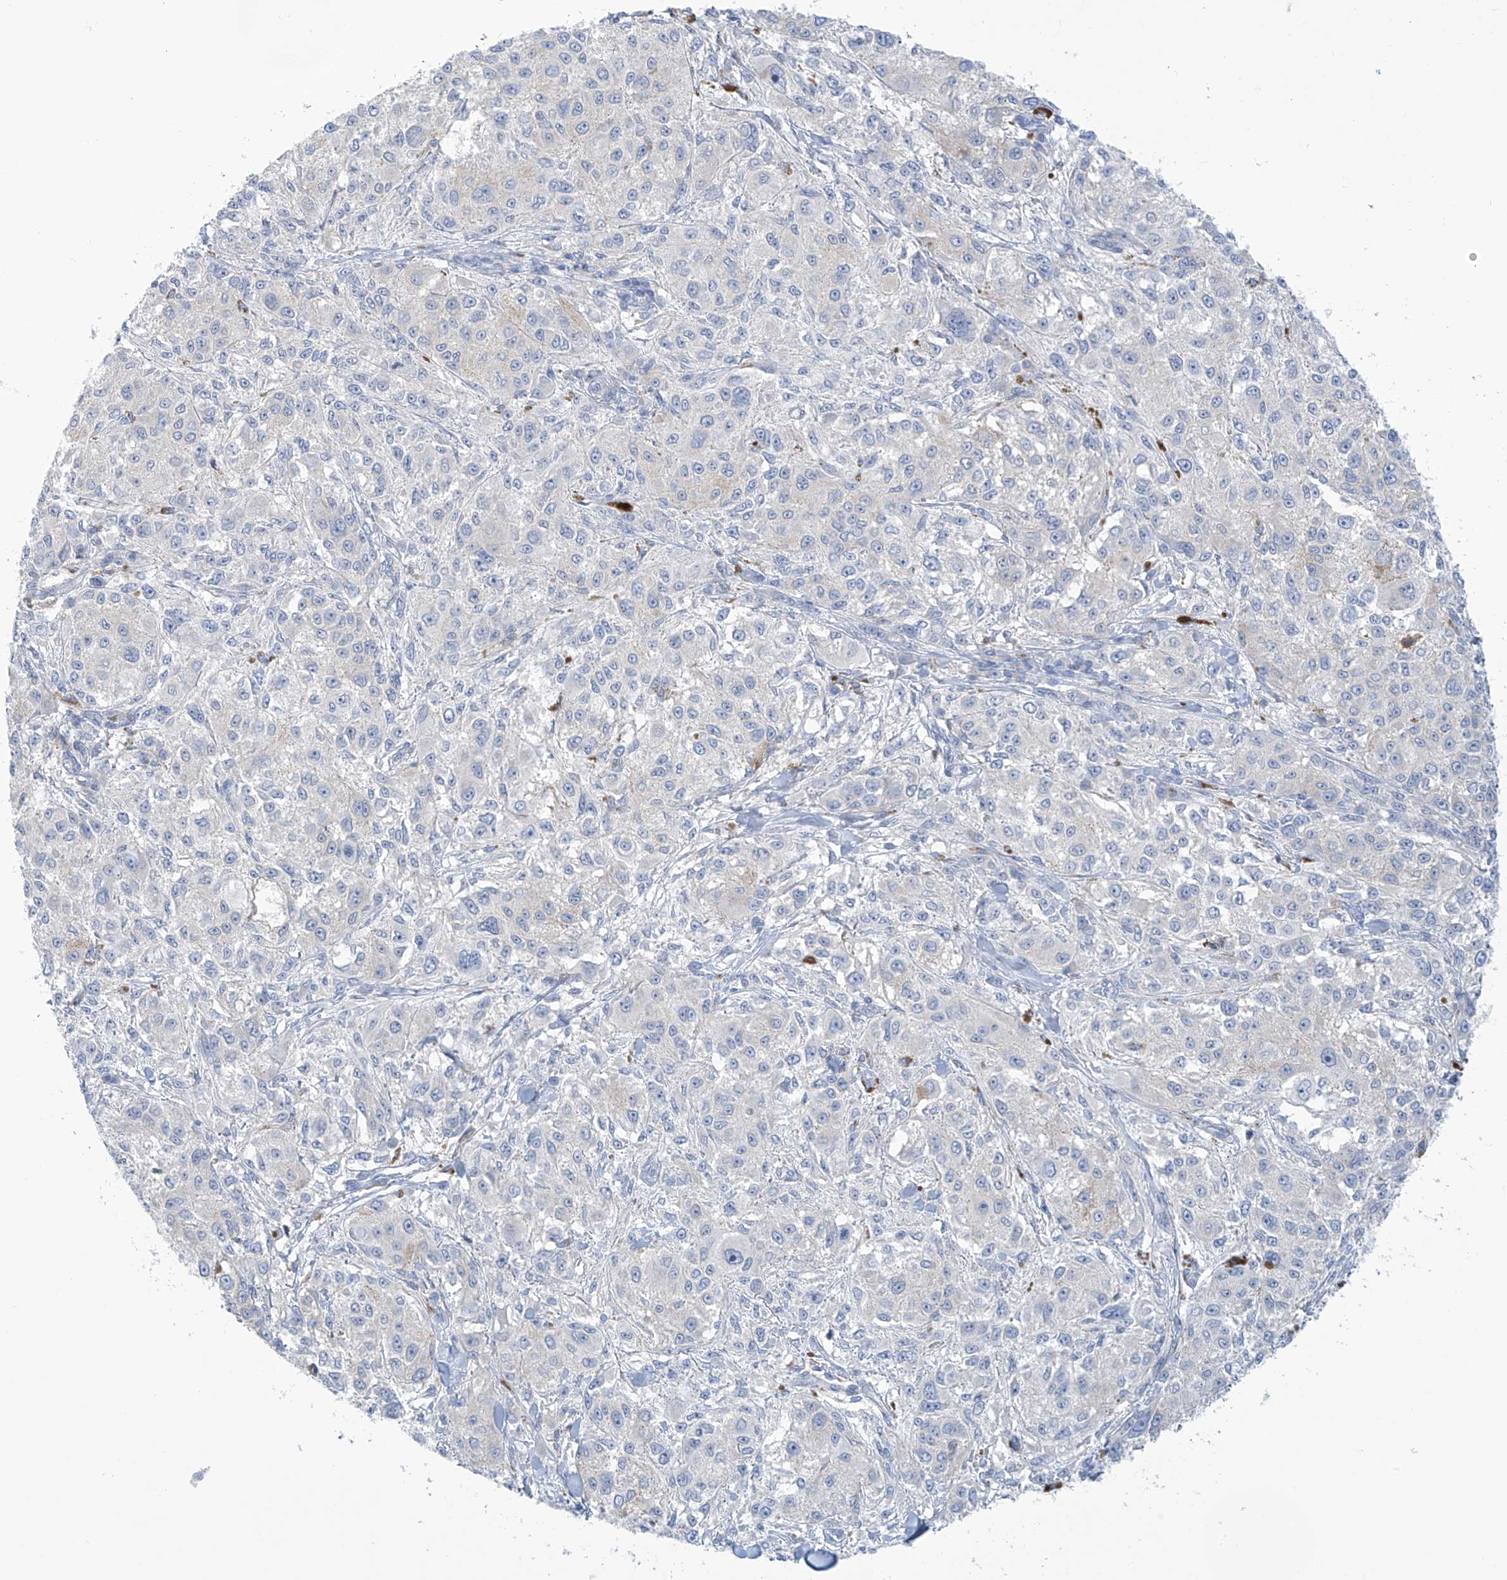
{"staining": {"intensity": "negative", "quantity": "none", "location": "none"}, "tissue": "melanoma", "cell_type": "Tumor cells", "image_type": "cancer", "snomed": [{"axis": "morphology", "description": "Necrosis, NOS"}, {"axis": "morphology", "description": "Malignant melanoma, NOS"}, {"axis": "topography", "description": "Skin"}], "caption": "DAB (3,3'-diaminobenzidine) immunohistochemical staining of human melanoma shows no significant positivity in tumor cells.", "gene": "SLC6A12", "patient": {"sex": "female", "age": 87}}